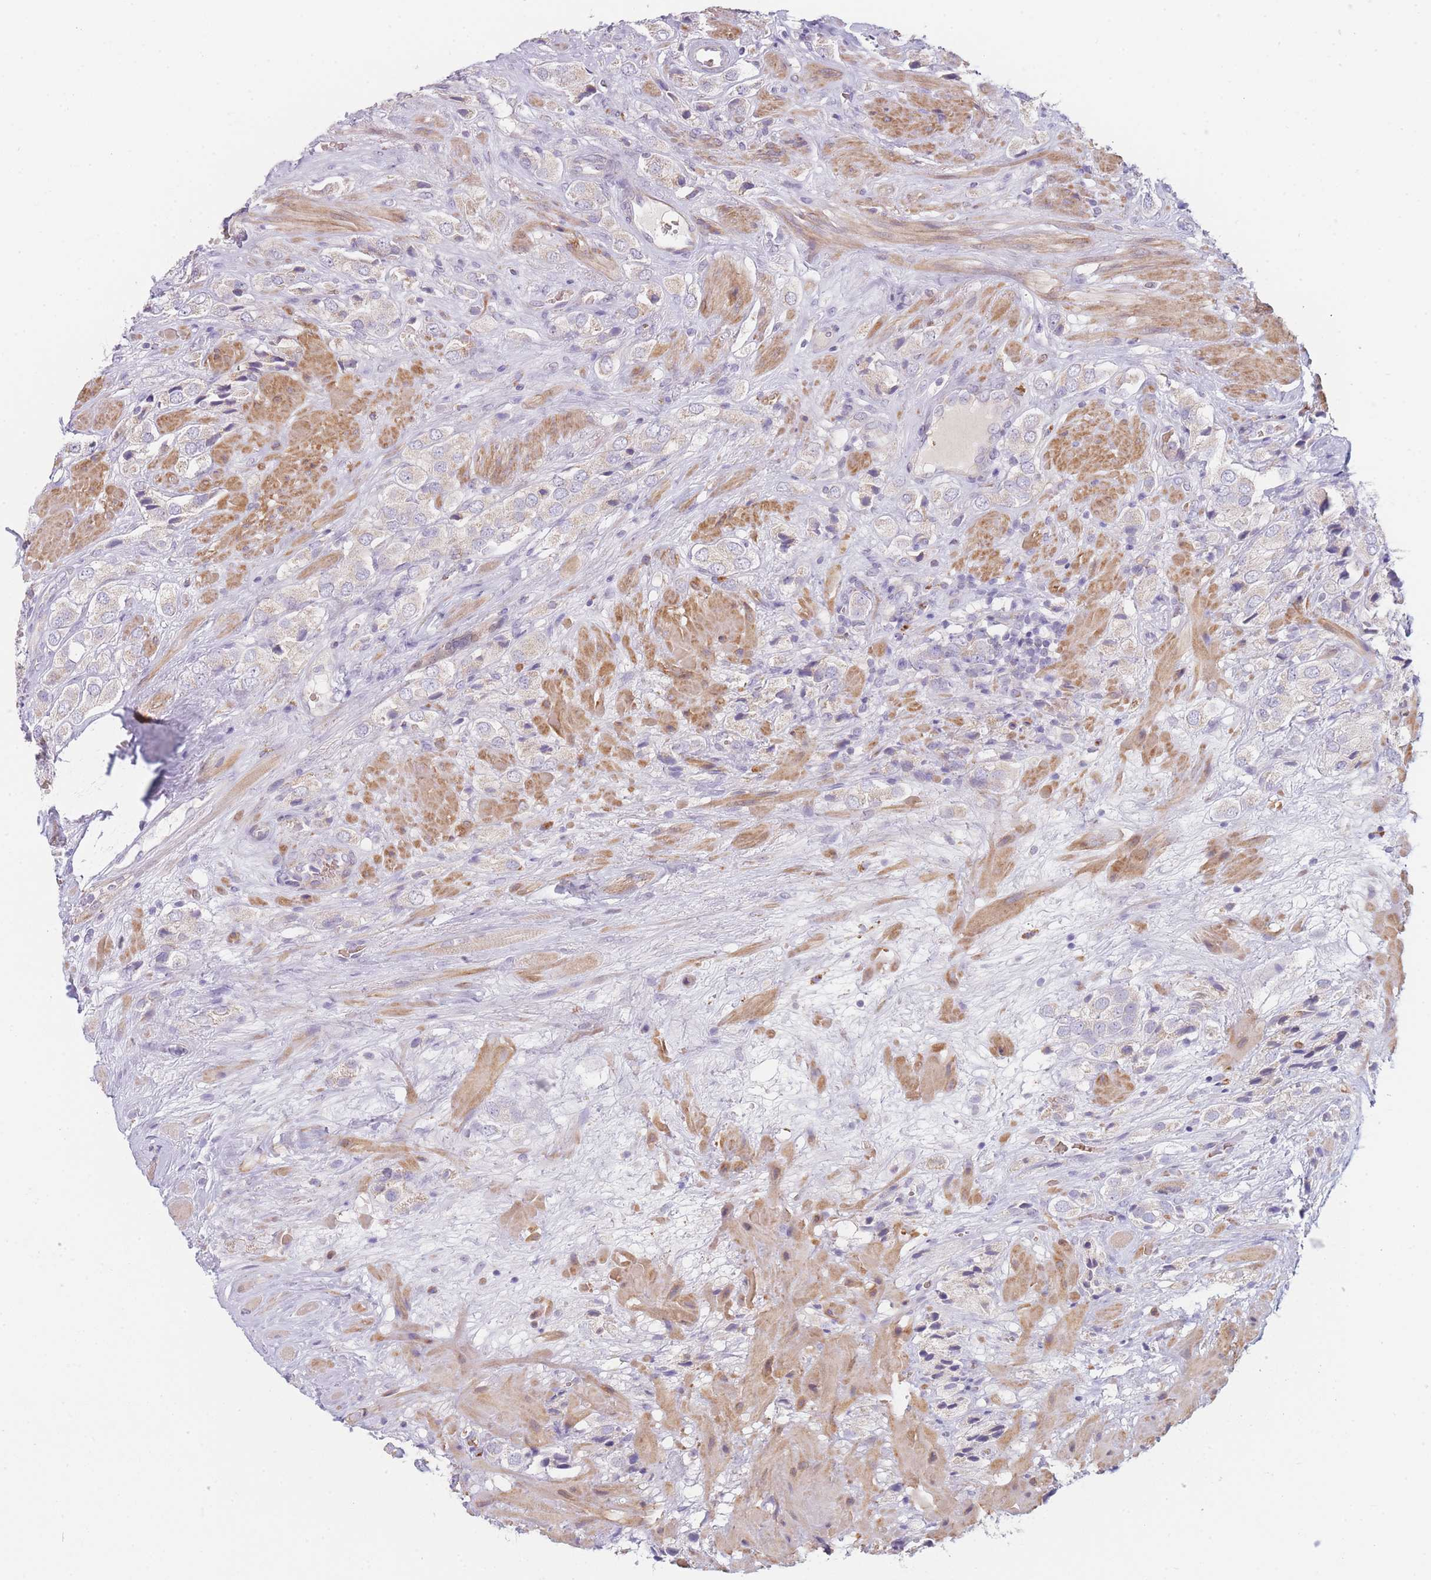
{"staining": {"intensity": "negative", "quantity": "none", "location": "none"}, "tissue": "prostate cancer", "cell_type": "Tumor cells", "image_type": "cancer", "snomed": [{"axis": "morphology", "description": "Adenocarcinoma, High grade"}, {"axis": "topography", "description": "Prostate and seminal vesicle, NOS"}], "caption": "Immunohistochemistry photomicrograph of neoplastic tissue: human prostate cancer (adenocarcinoma (high-grade)) stained with DAB (3,3'-diaminobenzidine) displays no significant protein positivity in tumor cells.", "gene": "SMPD4", "patient": {"sex": "male", "age": 64}}